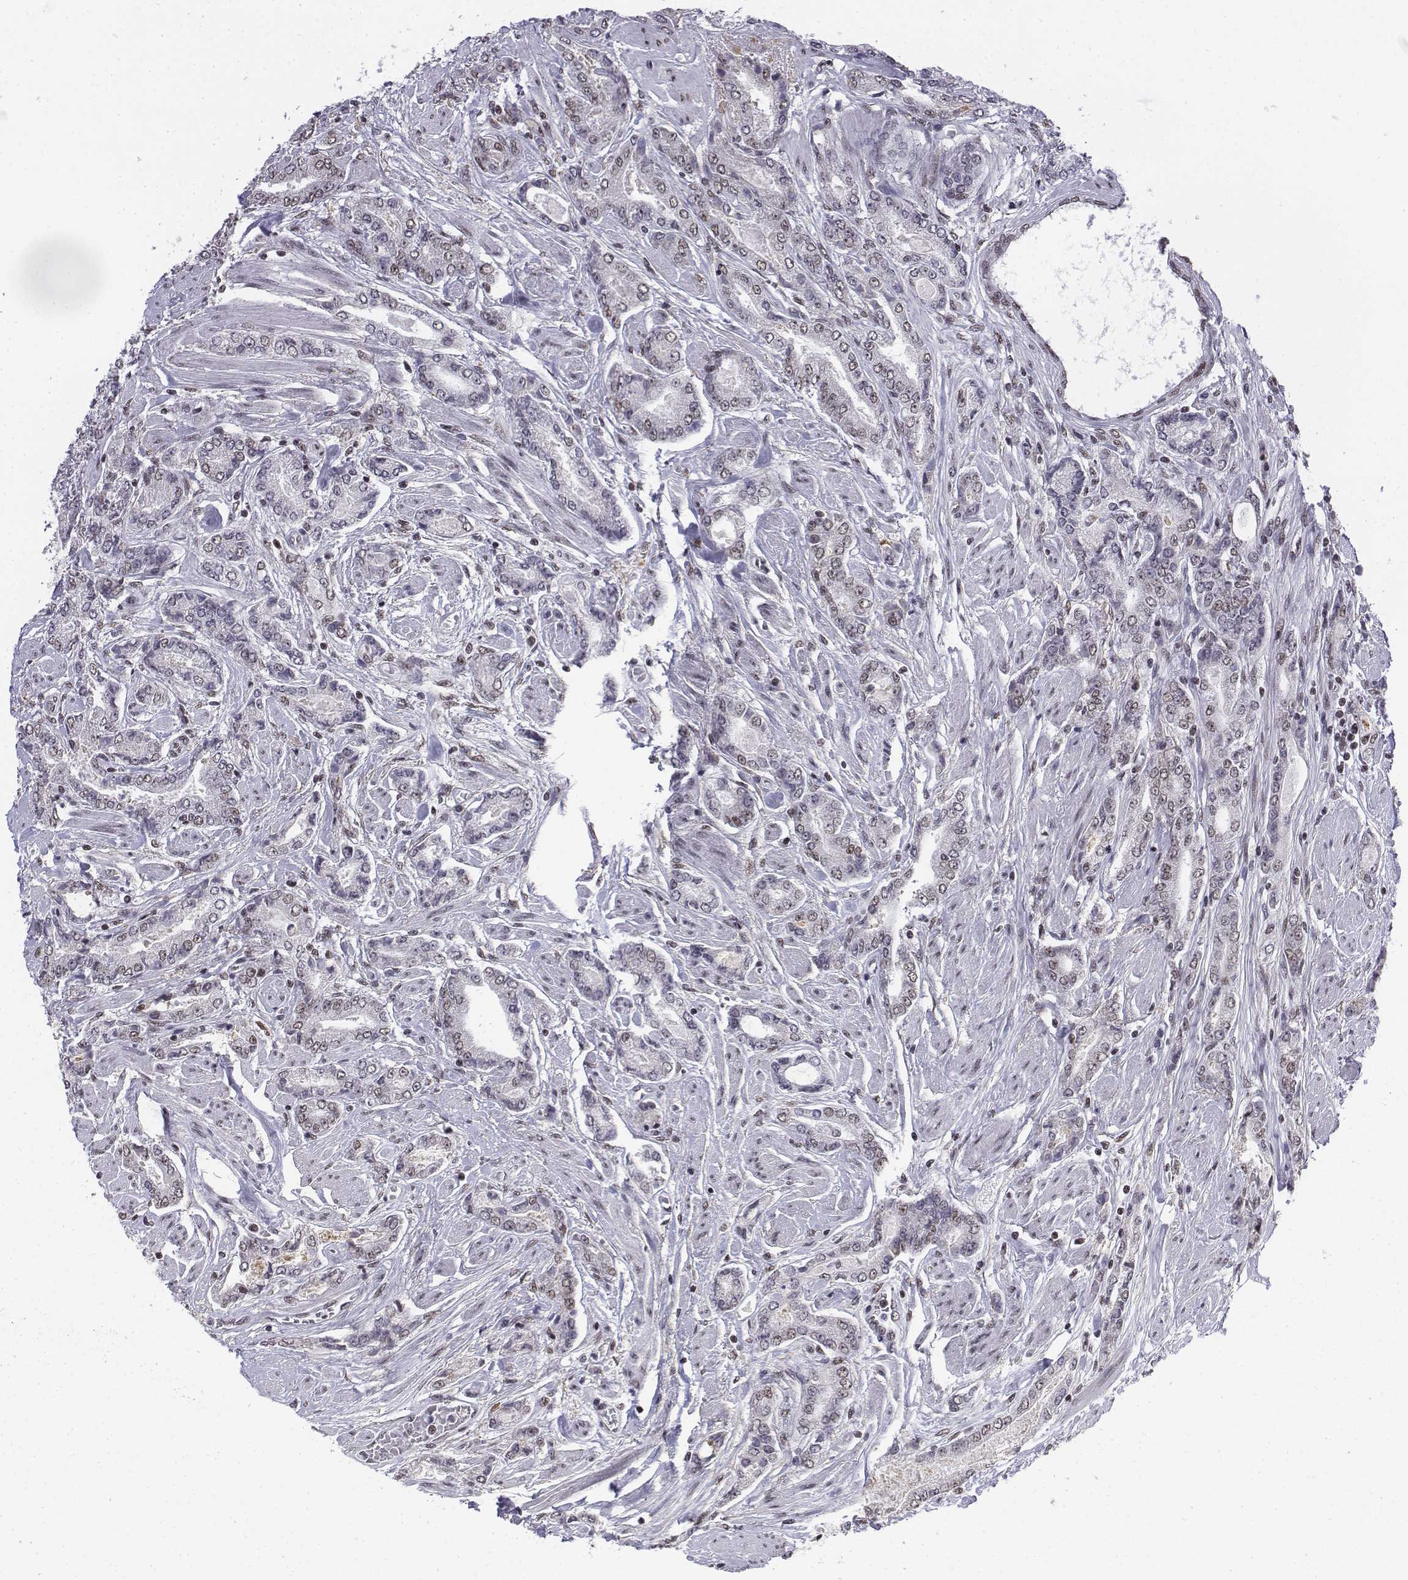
{"staining": {"intensity": "weak", "quantity": "25%-75%", "location": "nuclear"}, "tissue": "prostate cancer", "cell_type": "Tumor cells", "image_type": "cancer", "snomed": [{"axis": "morphology", "description": "Adenocarcinoma, NOS"}, {"axis": "topography", "description": "Prostate"}], "caption": "Prostate cancer tissue demonstrates weak nuclear expression in approximately 25%-75% of tumor cells, visualized by immunohistochemistry. (DAB = brown stain, brightfield microscopy at high magnification).", "gene": "SETD1A", "patient": {"sex": "male", "age": 64}}